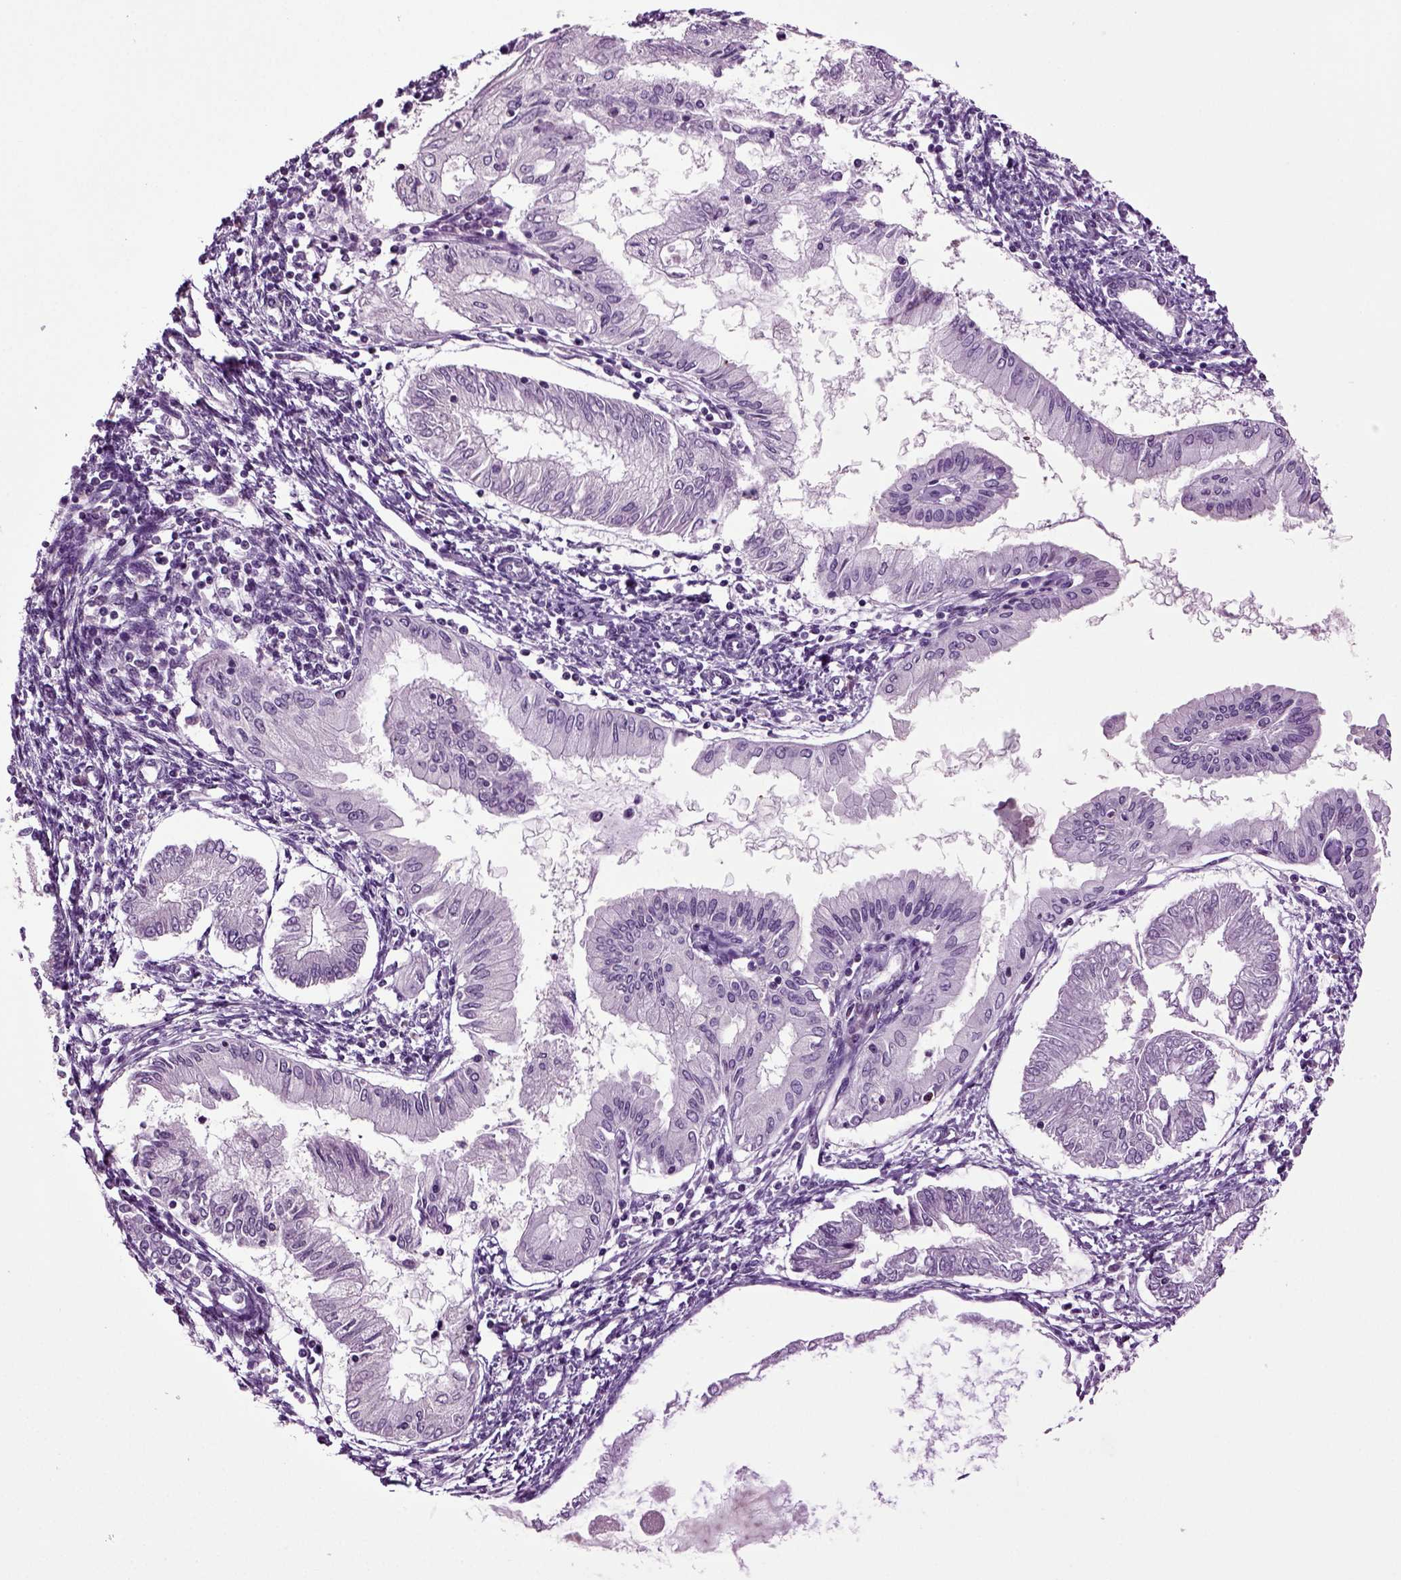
{"staining": {"intensity": "negative", "quantity": "none", "location": "none"}, "tissue": "endometrial cancer", "cell_type": "Tumor cells", "image_type": "cancer", "snomed": [{"axis": "morphology", "description": "Adenocarcinoma, NOS"}, {"axis": "topography", "description": "Endometrium"}], "caption": "A histopathology image of human endometrial adenocarcinoma is negative for staining in tumor cells.", "gene": "PLCH2", "patient": {"sex": "female", "age": 68}}